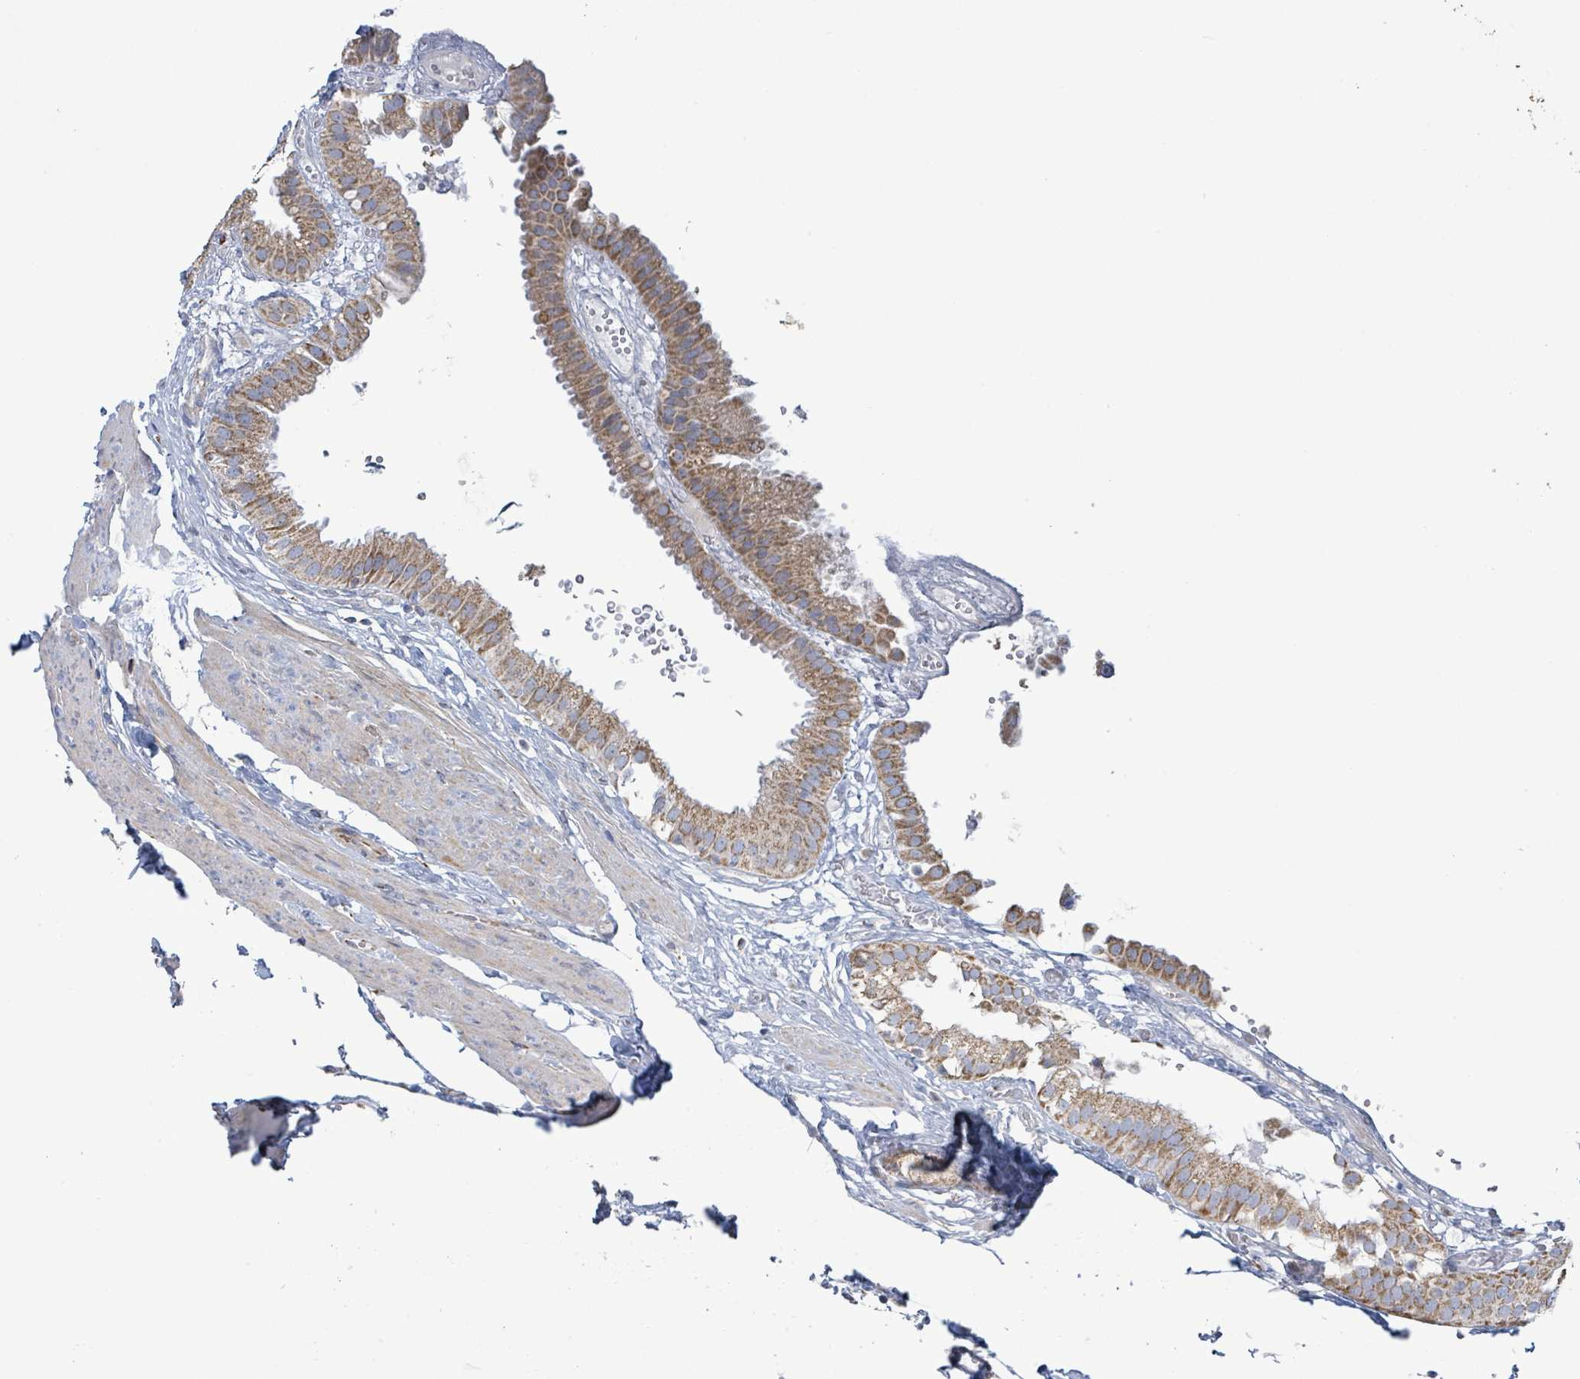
{"staining": {"intensity": "moderate", "quantity": ">75%", "location": "cytoplasmic/membranous"}, "tissue": "gallbladder", "cell_type": "Glandular cells", "image_type": "normal", "snomed": [{"axis": "morphology", "description": "Normal tissue, NOS"}, {"axis": "topography", "description": "Gallbladder"}], "caption": "IHC of benign human gallbladder demonstrates medium levels of moderate cytoplasmic/membranous expression in about >75% of glandular cells.", "gene": "ALG12", "patient": {"sex": "female", "age": 61}}